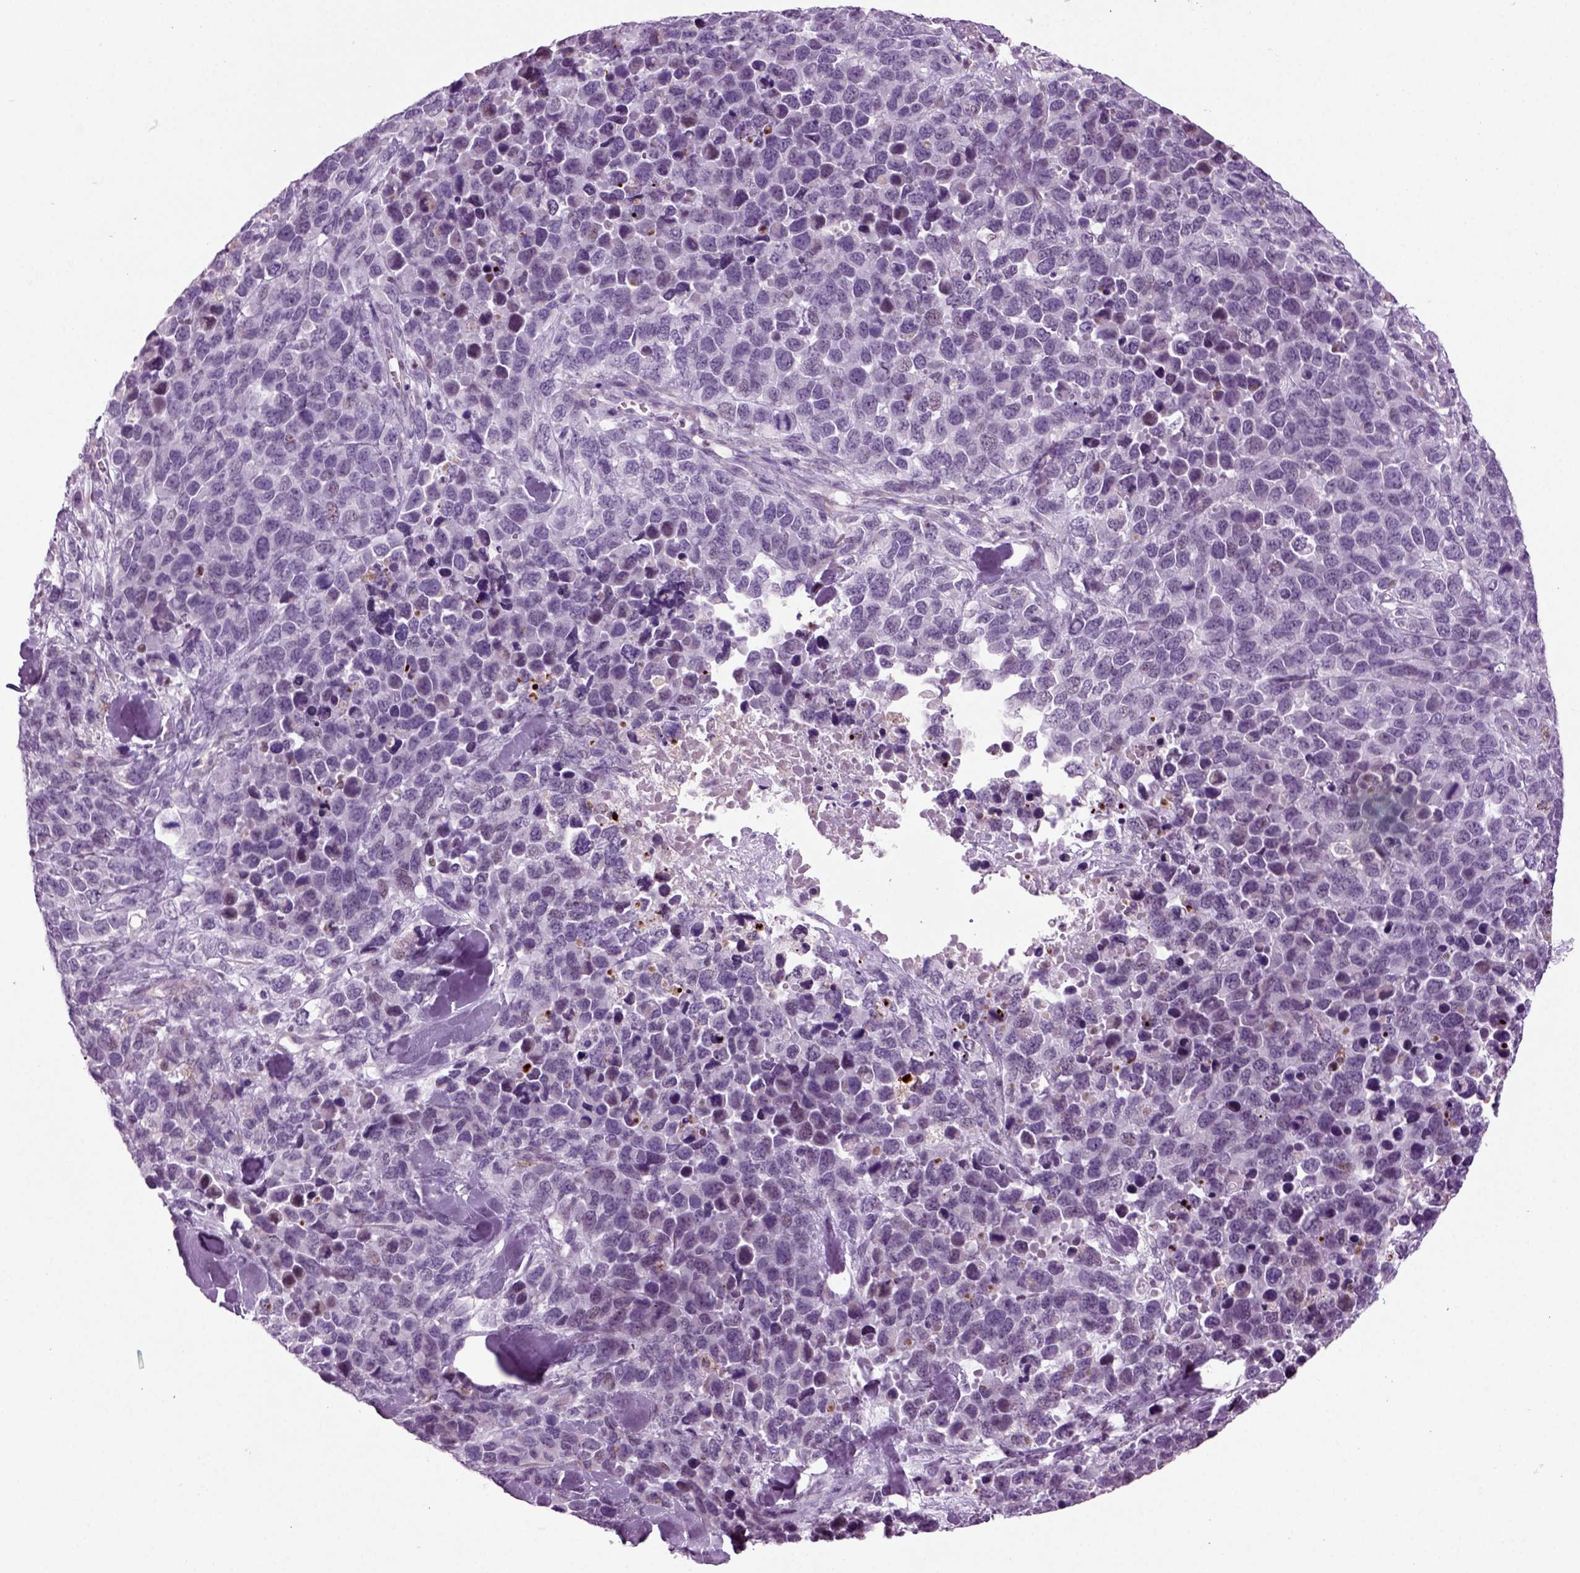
{"staining": {"intensity": "negative", "quantity": "none", "location": "none"}, "tissue": "melanoma", "cell_type": "Tumor cells", "image_type": "cancer", "snomed": [{"axis": "morphology", "description": "Malignant melanoma, Metastatic site"}, {"axis": "topography", "description": "Skin"}], "caption": "This is an immunohistochemistry (IHC) micrograph of malignant melanoma (metastatic site). There is no expression in tumor cells.", "gene": "ARID3A", "patient": {"sex": "male", "age": 84}}